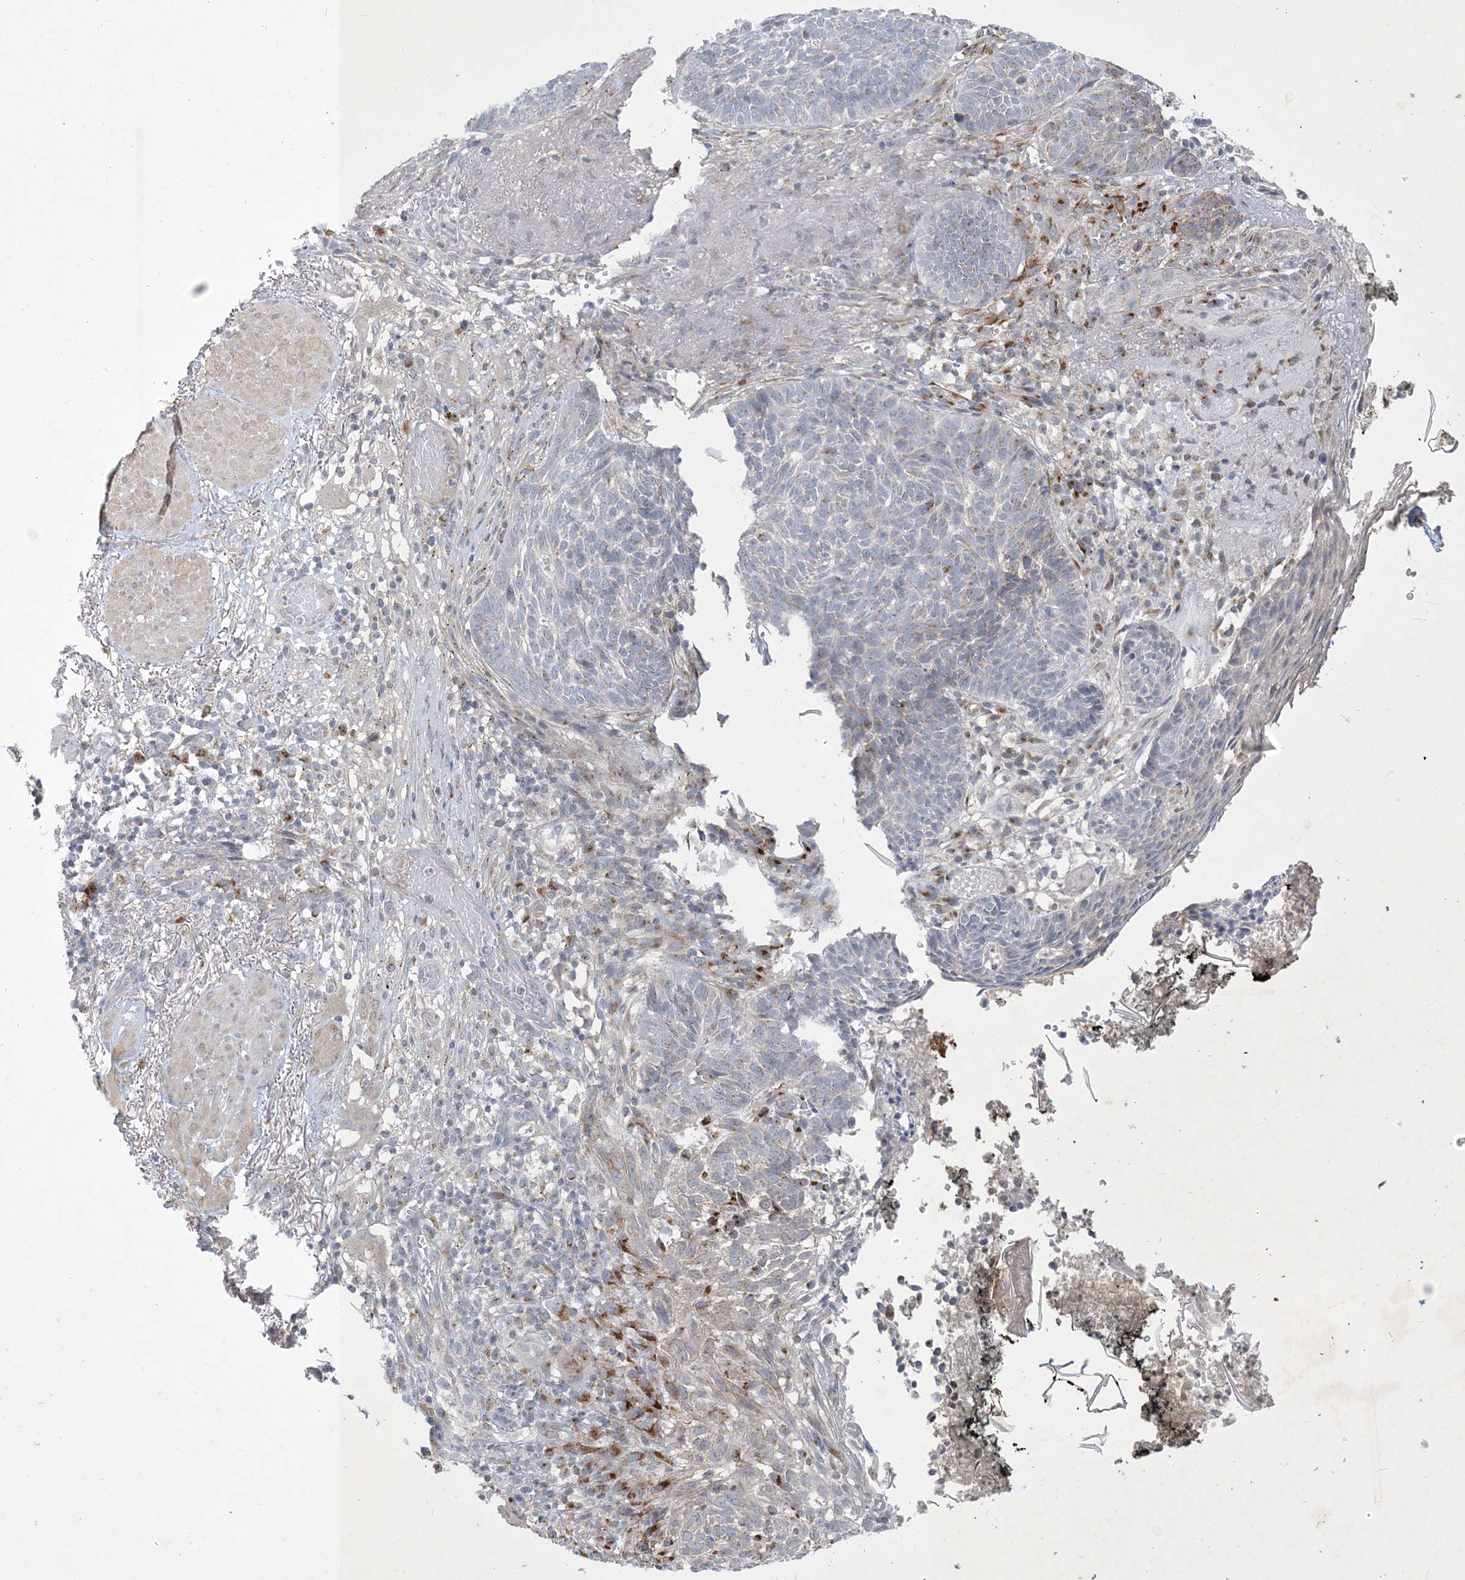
{"staining": {"intensity": "negative", "quantity": "none", "location": "none"}, "tissue": "skin cancer", "cell_type": "Tumor cells", "image_type": "cancer", "snomed": [{"axis": "morphology", "description": "Normal tissue, NOS"}, {"axis": "morphology", "description": "Basal cell carcinoma"}, {"axis": "topography", "description": "Skin"}], "caption": "Skin cancer was stained to show a protein in brown. There is no significant positivity in tumor cells.", "gene": "CCDC14", "patient": {"sex": "male", "age": 64}}